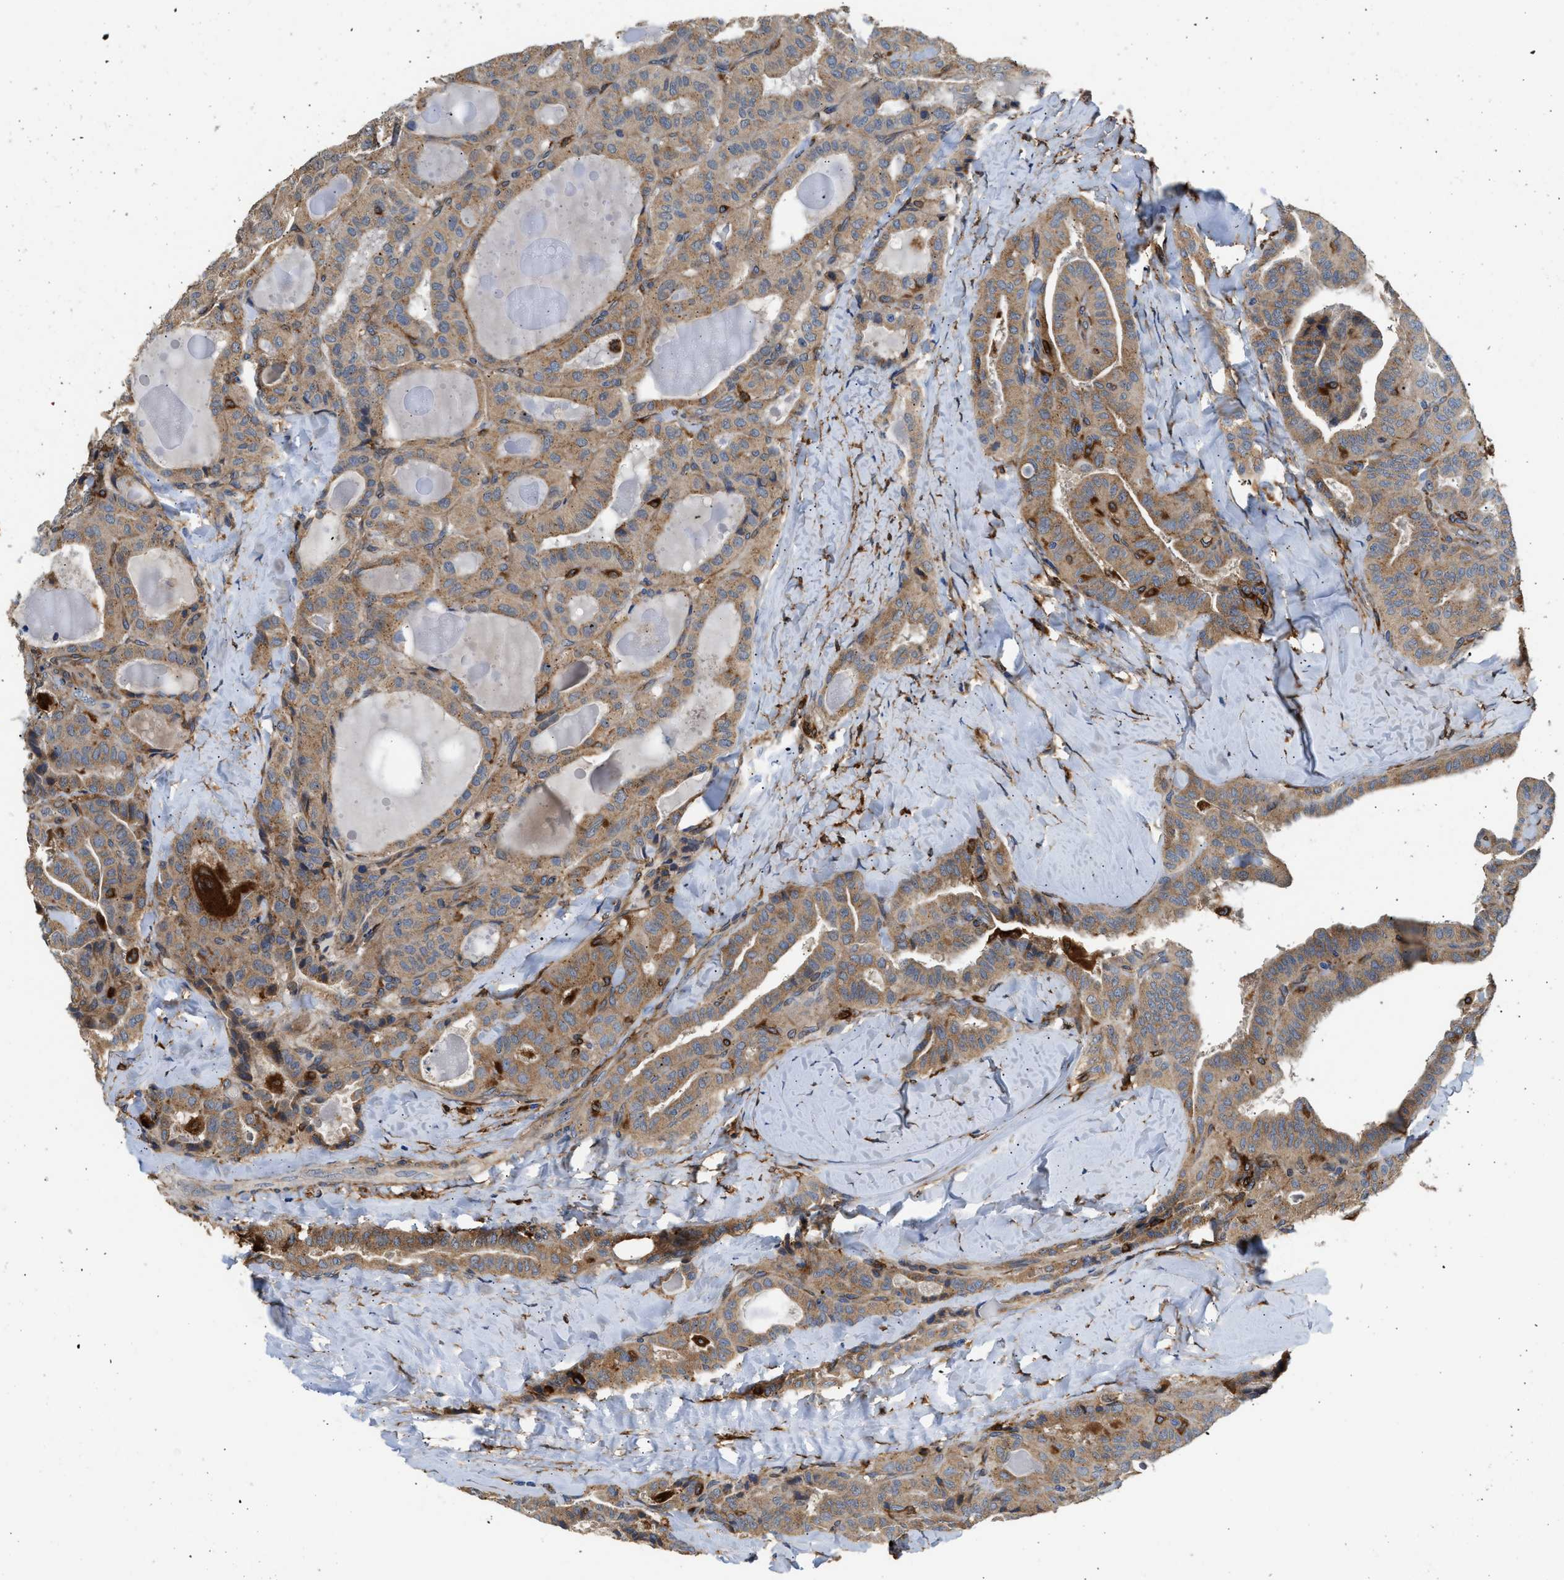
{"staining": {"intensity": "moderate", "quantity": ">75%", "location": "cytoplasmic/membranous"}, "tissue": "thyroid cancer", "cell_type": "Tumor cells", "image_type": "cancer", "snomed": [{"axis": "morphology", "description": "Papillary adenocarcinoma, NOS"}, {"axis": "topography", "description": "Thyroid gland"}], "caption": "A histopathology image showing moderate cytoplasmic/membranous staining in approximately >75% of tumor cells in thyroid cancer, as visualized by brown immunohistochemical staining.", "gene": "RAB31", "patient": {"sex": "male", "age": 77}}